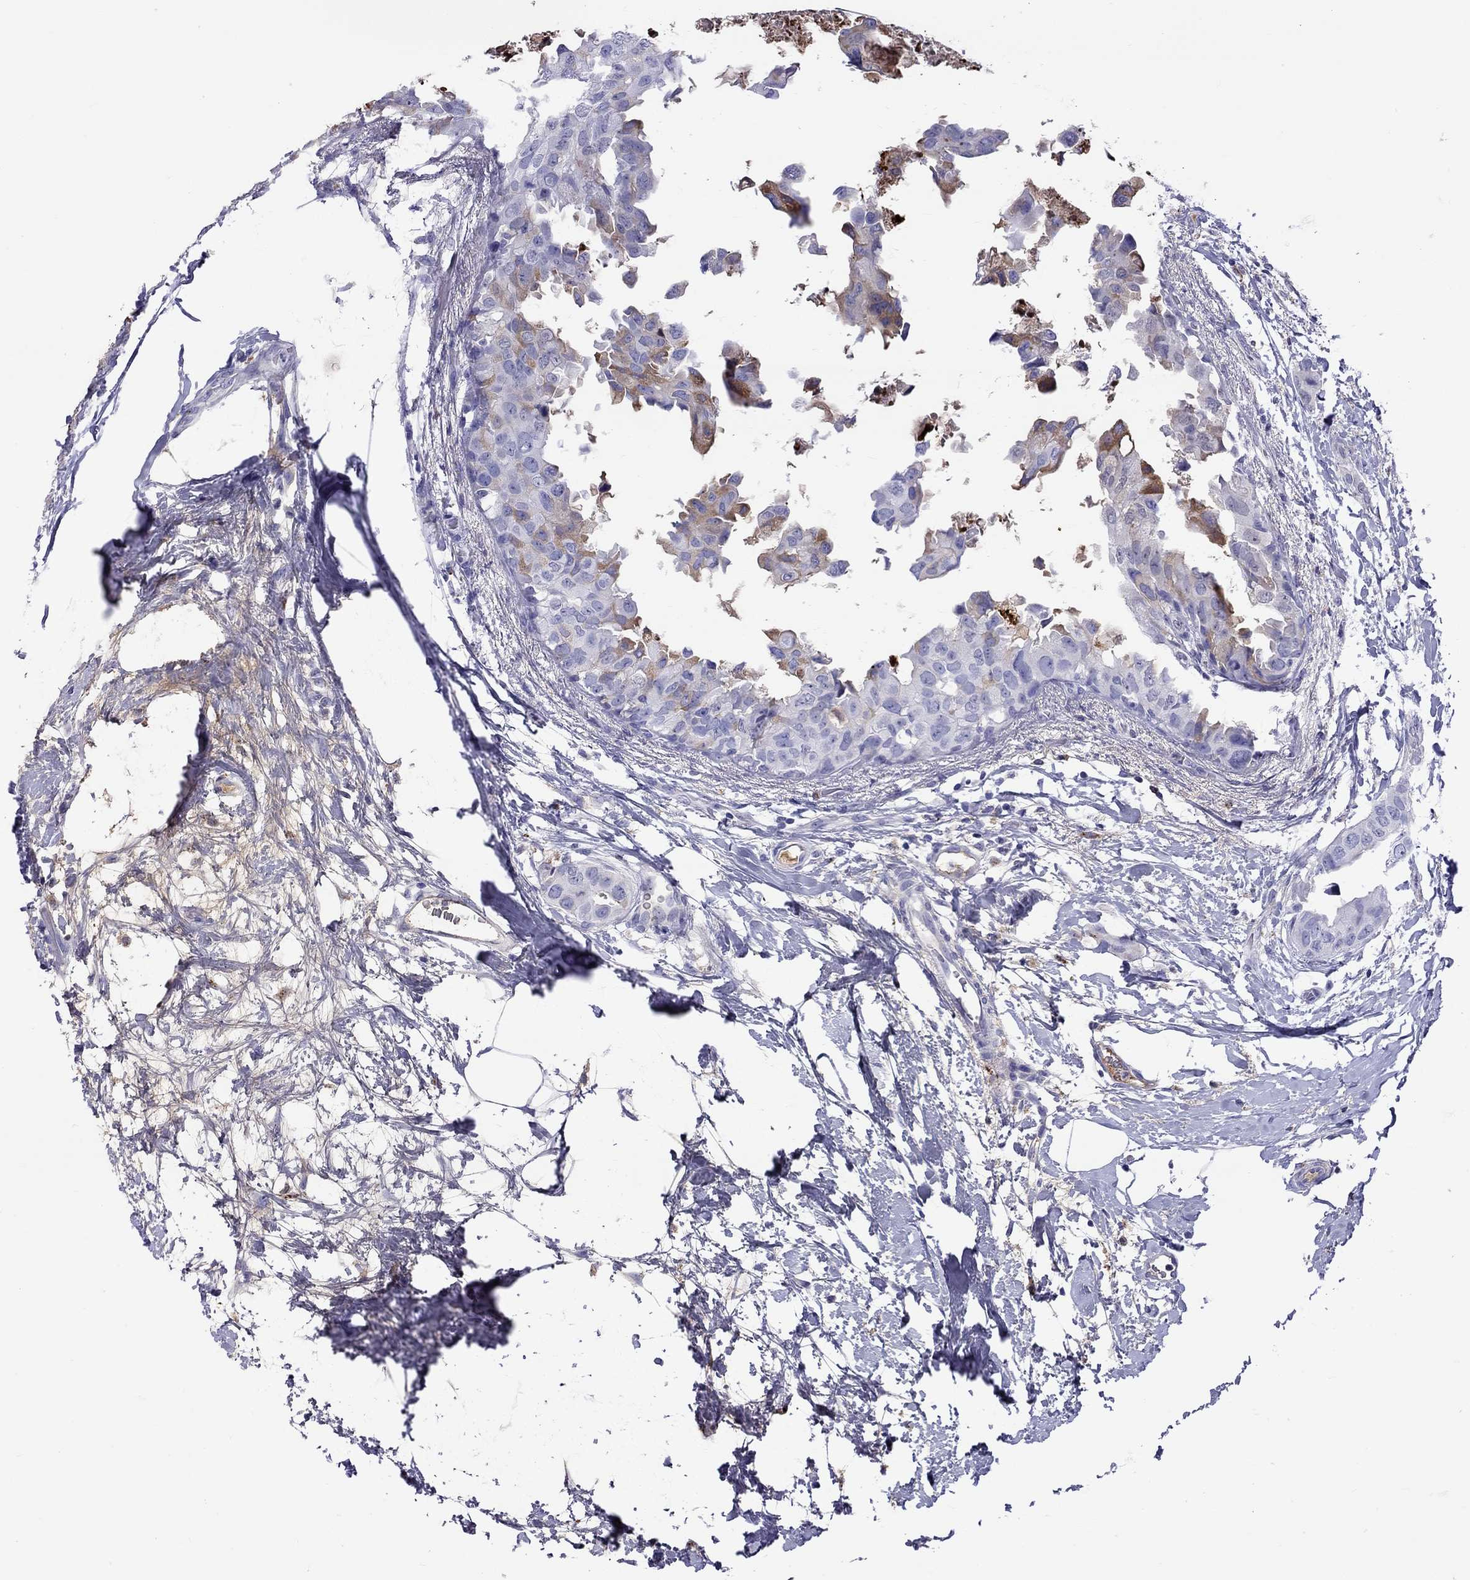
{"staining": {"intensity": "weak", "quantity": "<25%", "location": "cytoplasmic/membranous"}, "tissue": "breast cancer", "cell_type": "Tumor cells", "image_type": "cancer", "snomed": [{"axis": "morphology", "description": "Normal tissue, NOS"}, {"axis": "morphology", "description": "Duct carcinoma"}, {"axis": "topography", "description": "Breast"}], "caption": "Breast invasive ductal carcinoma stained for a protein using immunohistochemistry (IHC) shows no positivity tumor cells.", "gene": "SERPINA3", "patient": {"sex": "female", "age": 40}}